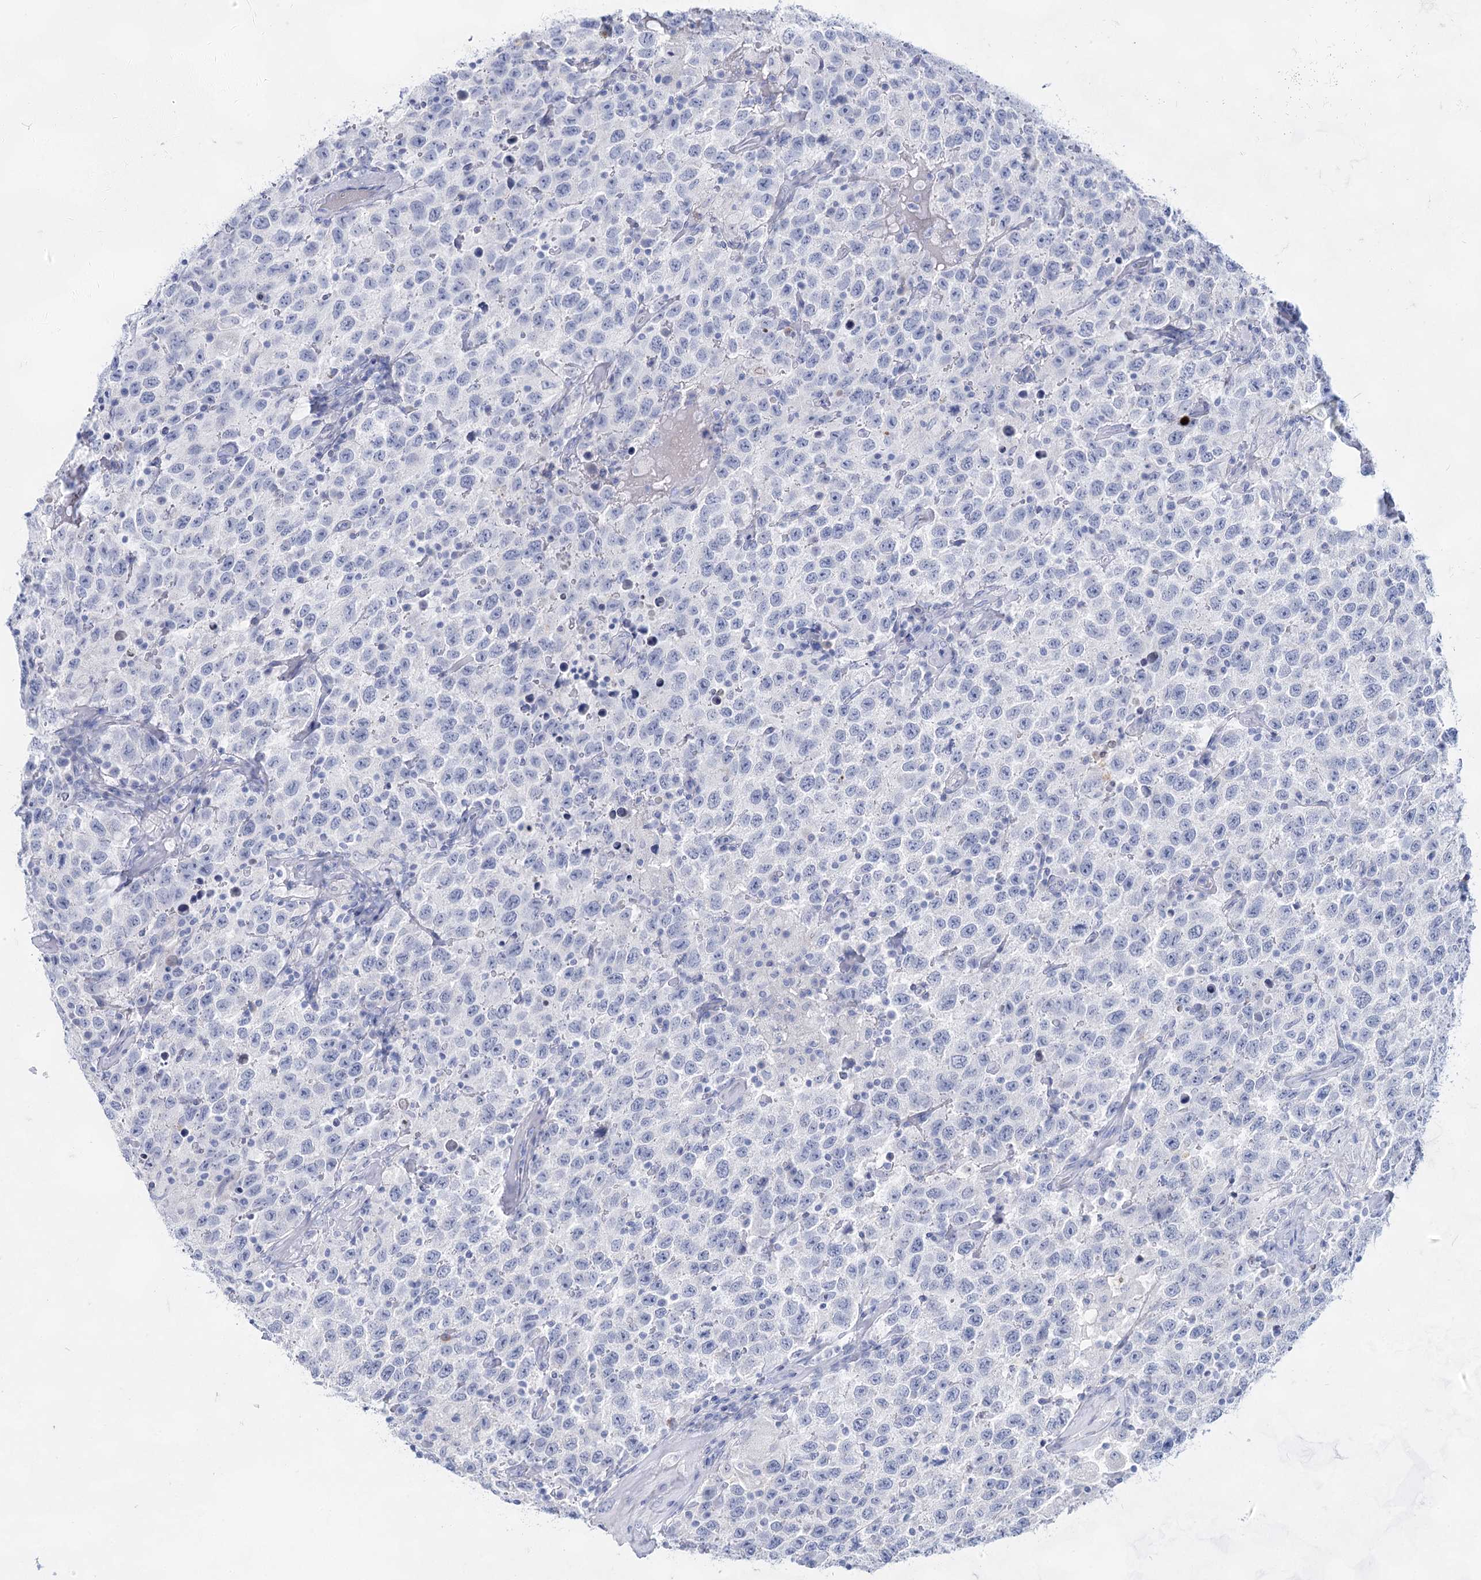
{"staining": {"intensity": "negative", "quantity": "none", "location": "none"}, "tissue": "testis cancer", "cell_type": "Tumor cells", "image_type": "cancer", "snomed": [{"axis": "morphology", "description": "Seminoma, NOS"}, {"axis": "topography", "description": "Testis"}], "caption": "This is an immunohistochemistry (IHC) photomicrograph of human testis cancer (seminoma). There is no positivity in tumor cells.", "gene": "ACRV1", "patient": {"sex": "male", "age": 41}}